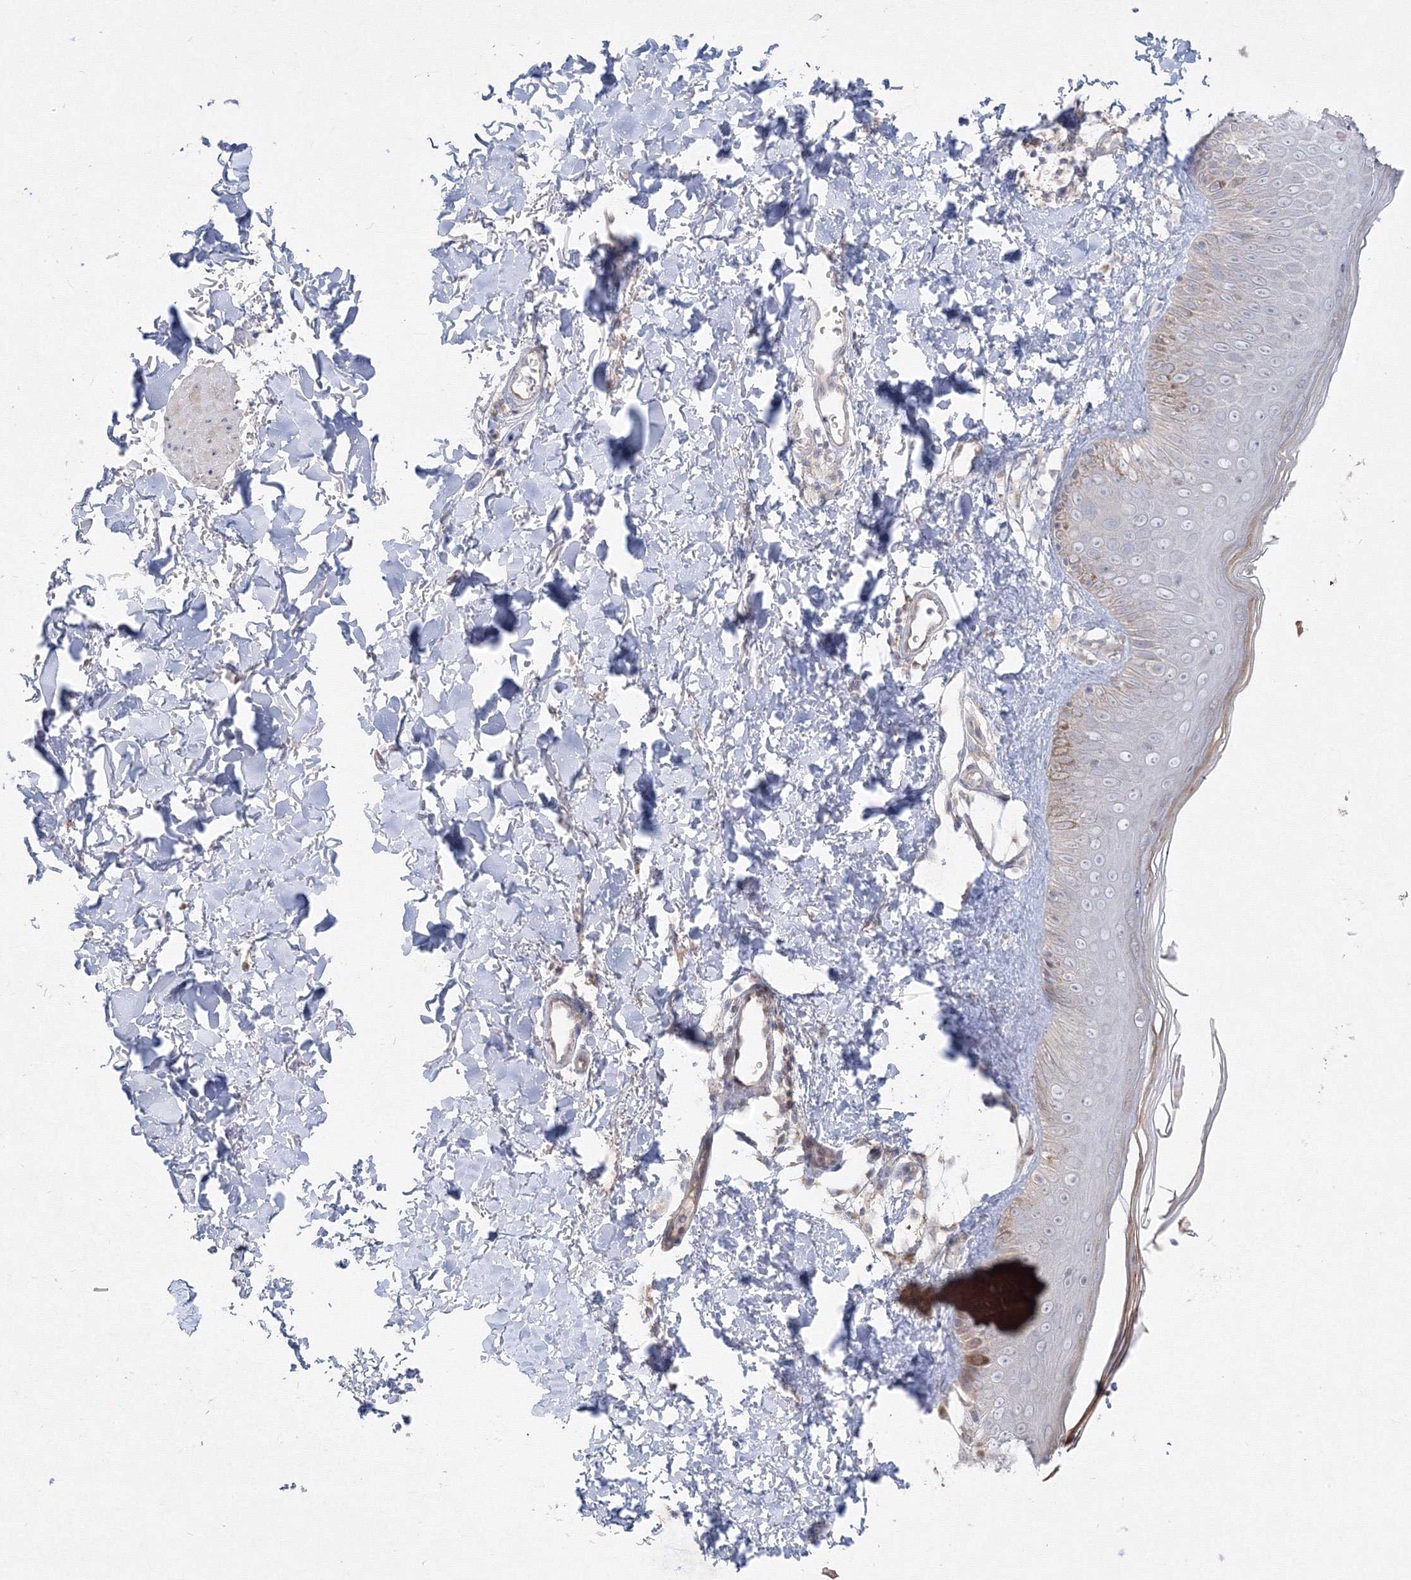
{"staining": {"intensity": "negative", "quantity": "none", "location": "none"}, "tissue": "skin", "cell_type": "Fibroblasts", "image_type": "normal", "snomed": [{"axis": "morphology", "description": "Normal tissue, NOS"}, {"axis": "topography", "description": "Skin"}], "caption": "IHC image of benign skin: human skin stained with DAB demonstrates no significant protein staining in fibroblasts.", "gene": "FBXL8", "patient": {"sex": "male", "age": 52}}